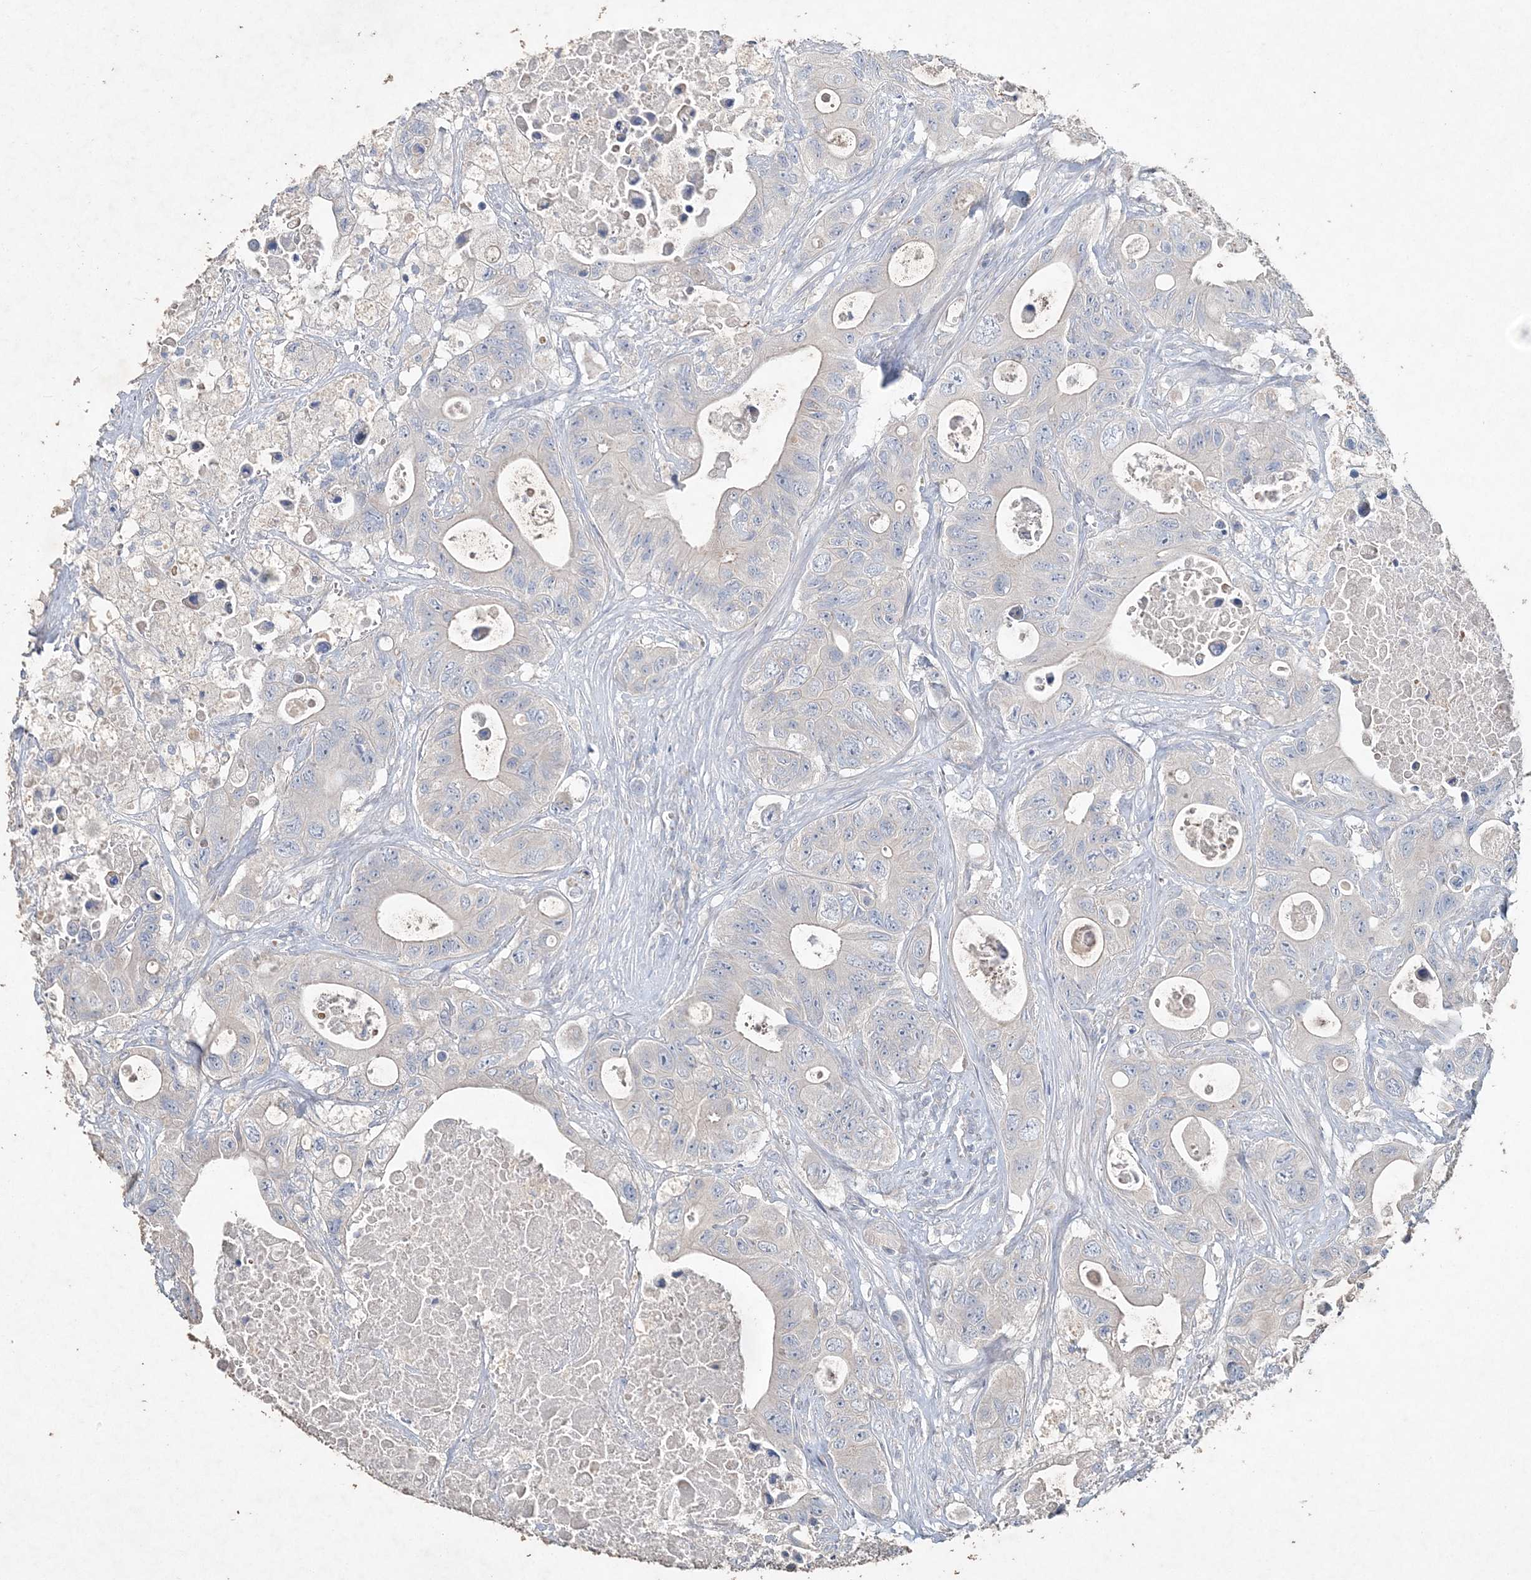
{"staining": {"intensity": "negative", "quantity": "none", "location": "none"}, "tissue": "colorectal cancer", "cell_type": "Tumor cells", "image_type": "cancer", "snomed": [{"axis": "morphology", "description": "Adenocarcinoma, NOS"}, {"axis": "topography", "description": "Colon"}], "caption": "Human adenocarcinoma (colorectal) stained for a protein using immunohistochemistry (IHC) displays no positivity in tumor cells.", "gene": "DNAH5", "patient": {"sex": "female", "age": 46}}